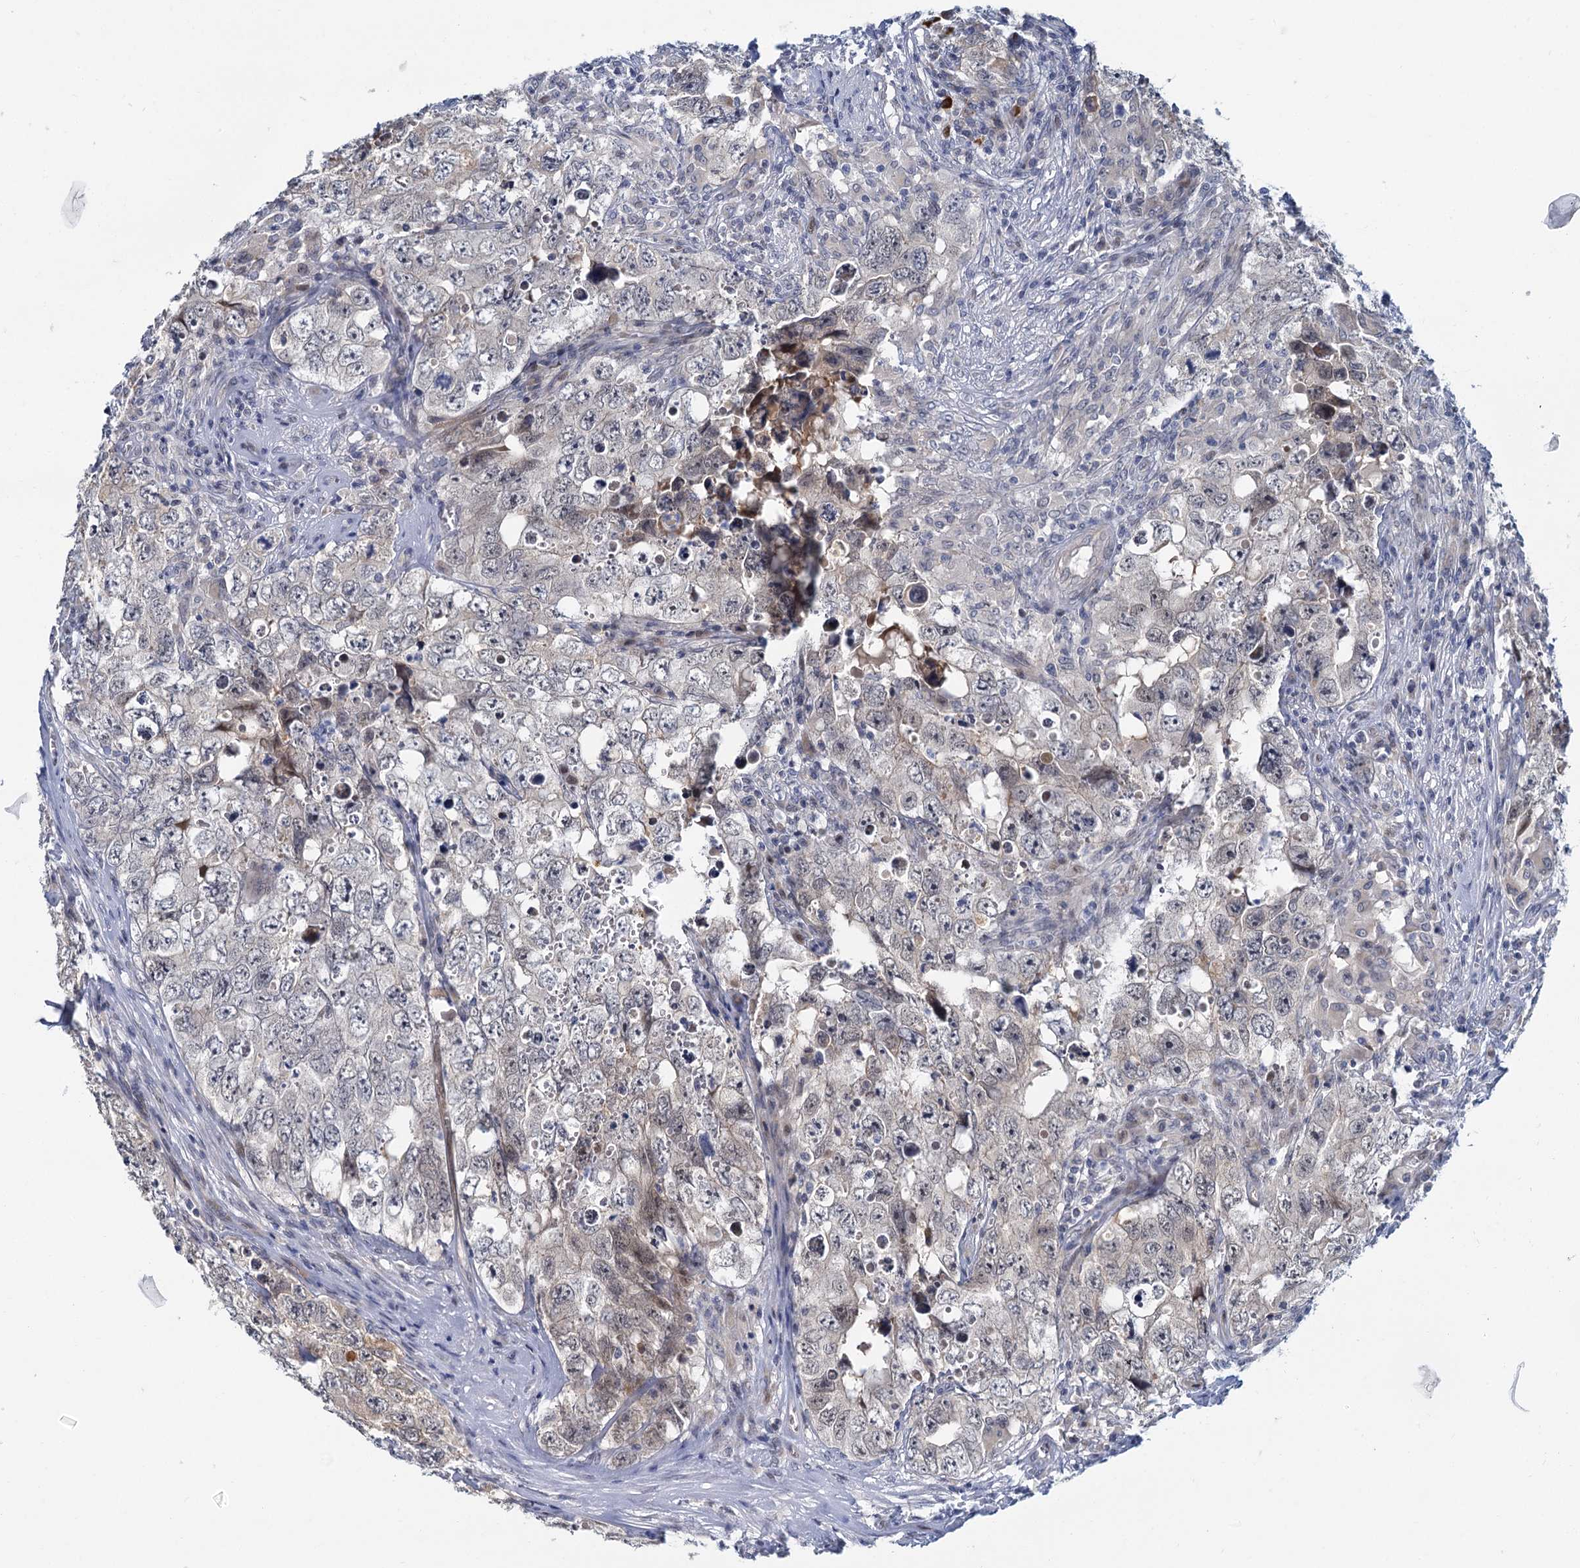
{"staining": {"intensity": "negative", "quantity": "none", "location": "none"}, "tissue": "testis cancer", "cell_type": "Tumor cells", "image_type": "cancer", "snomed": [{"axis": "morphology", "description": "Seminoma, NOS"}, {"axis": "morphology", "description": "Carcinoma, Embryonal, NOS"}, {"axis": "topography", "description": "Testis"}], "caption": "The histopathology image exhibits no staining of tumor cells in testis cancer.", "gene": "ACRBP", "patient": {"sex": "male", "age": 43}}